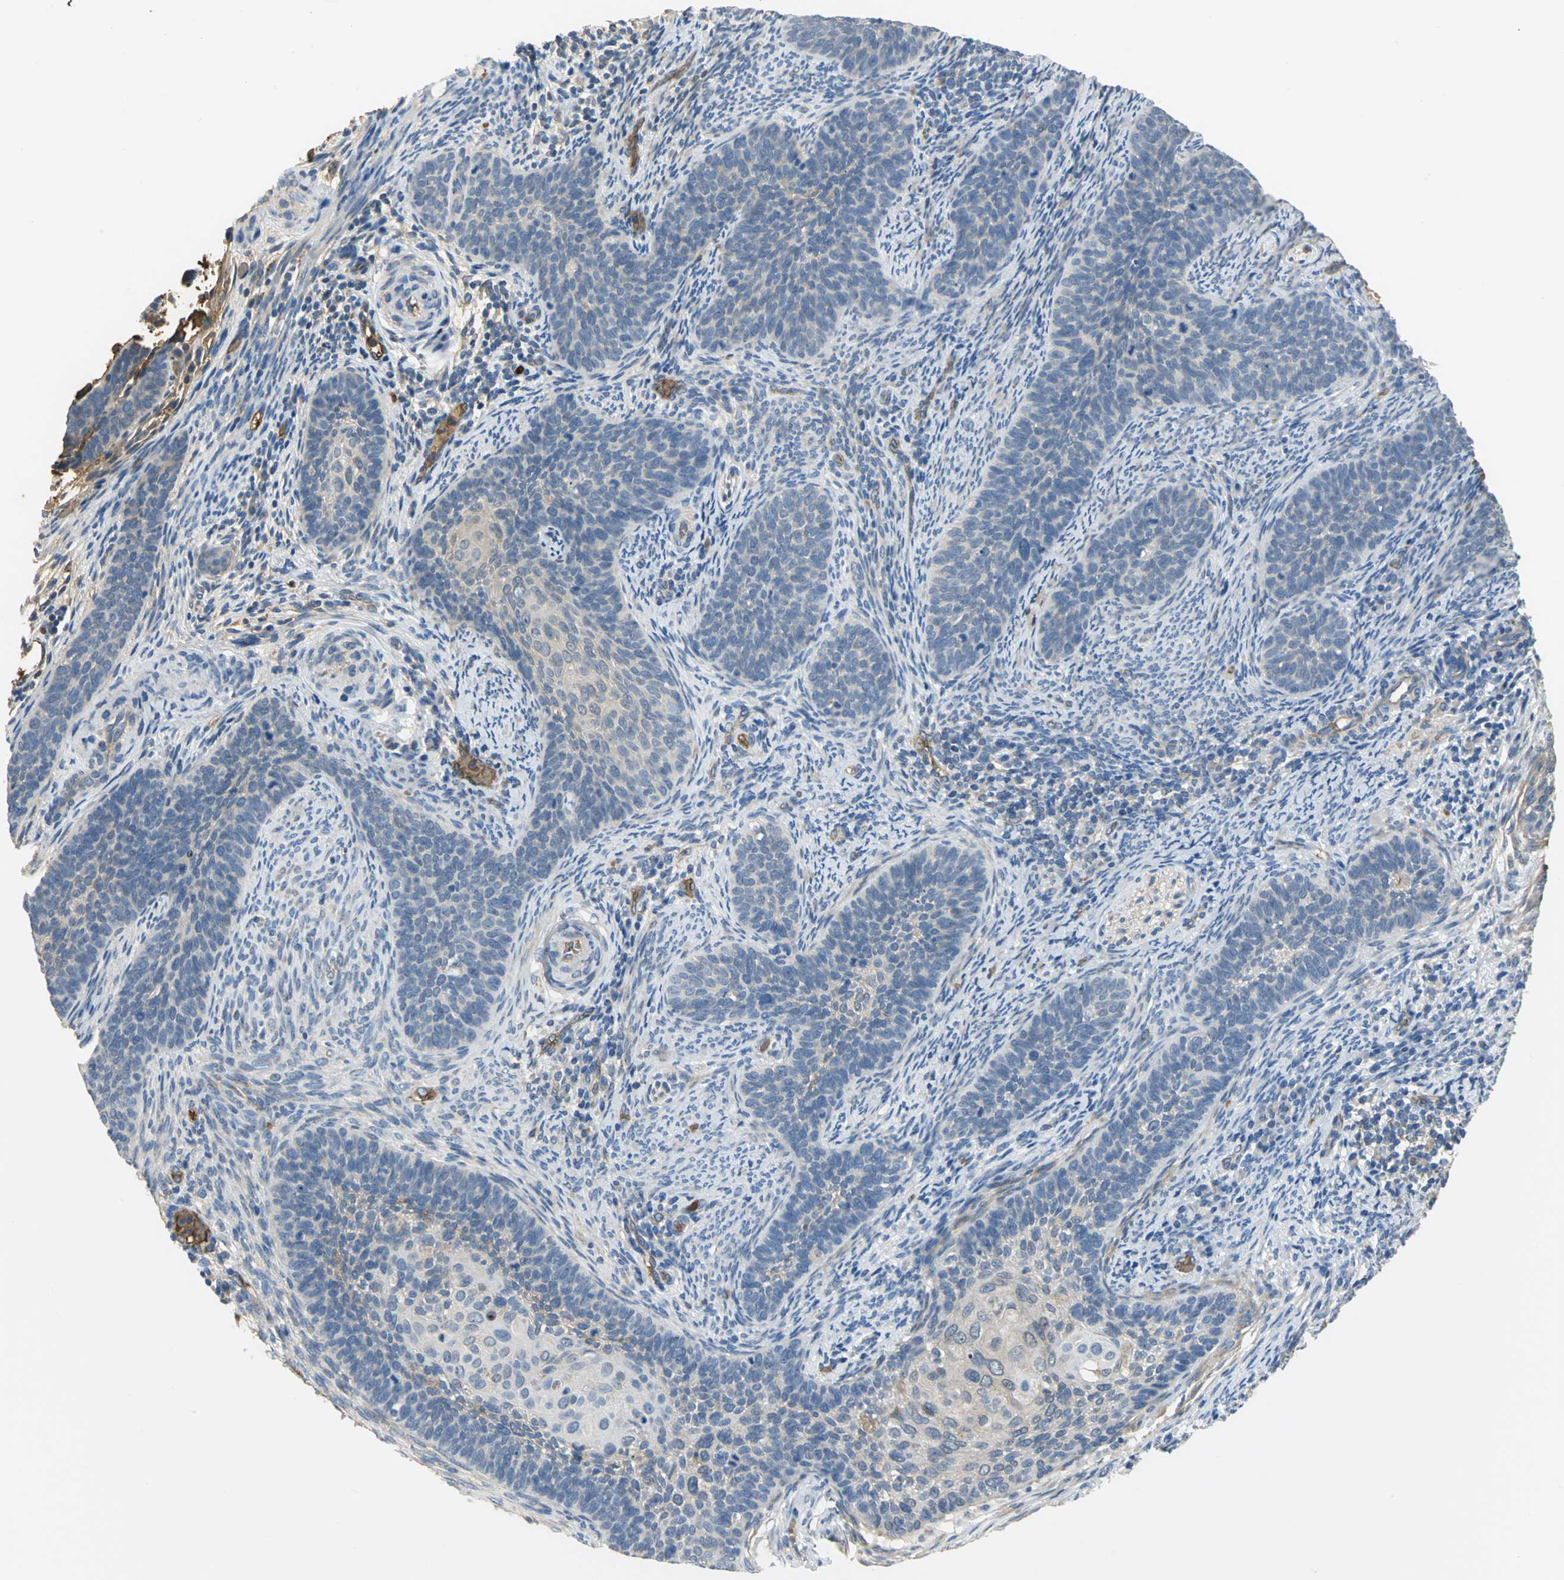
{"staining": {"intensity": "moderate", "quantity": "25%-75%", "location": "cytoplasmic/membranous"}, "tissue": "cervical cancer", "cell_type": "Tumor cells", "image_type": "cancer", "snomed": [{"axis": "morphology", "description": "Squamous cell carcinoma, NOS"}, {"axis": "topography", "description": "Cervix"}], "caption": "Protein analysis of cervical cancer (squamous cell carcinoma) tissue demonstrates moderate cytoplasmic/membranous expression in approximately 25%-75% of tumor cells. The staining was performed using DAB (3,3'-diaminobenzidine) to visualize the protein expression in brown, while the nuclei were stained in blue with hematoxylin (Magnification: 20x).", "gene": "TREM1", "patient": {"sex": "female", "age": 33}}